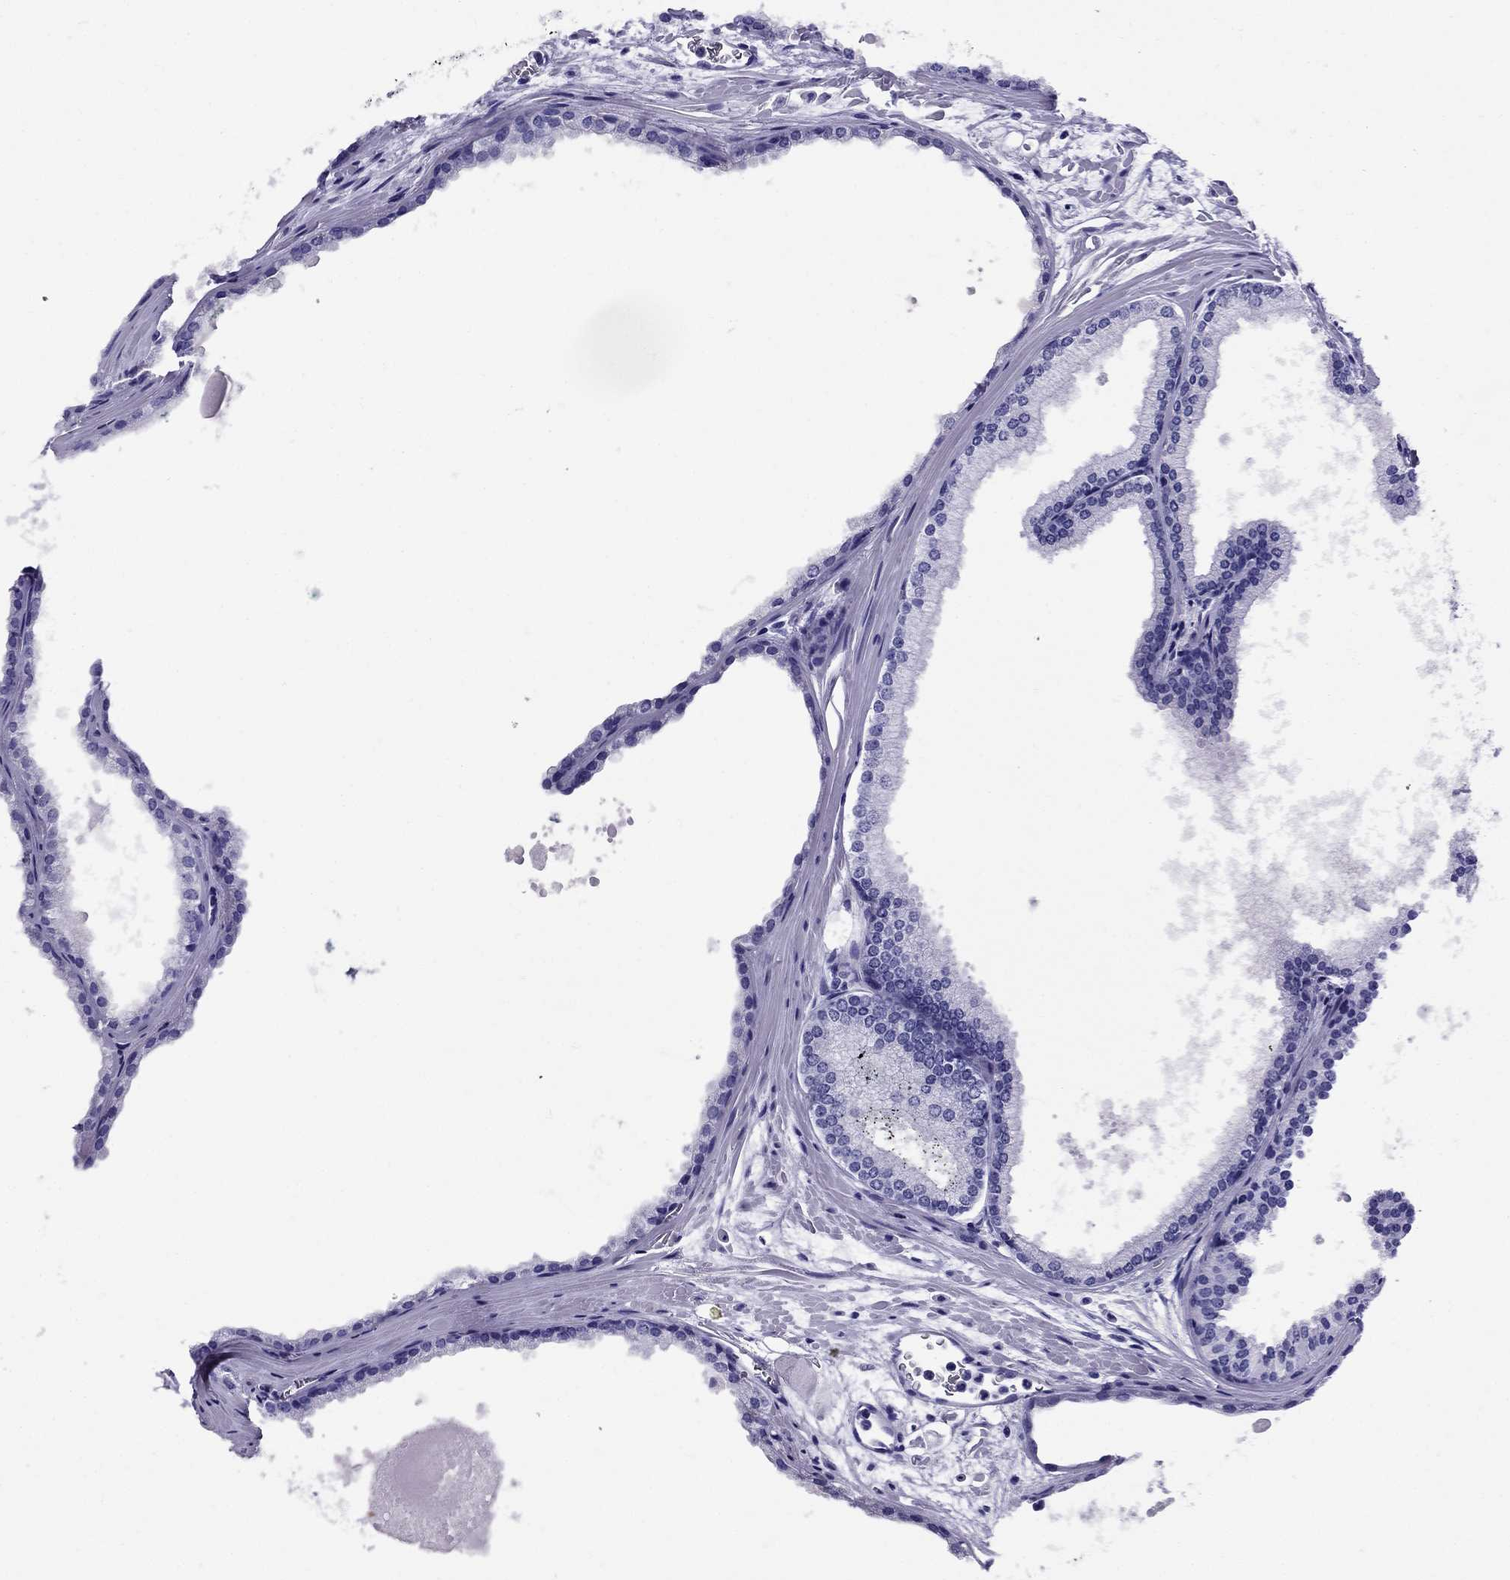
{"staining": {"intensity": "negative", "quantity": "none", "location": "none"}, "tissue": "prostate cancer", "cell_type": "Tumor cells", "image_type": "cancer", "snomed": [{"axis": "morphology", "description": "Adenocarcinoma, Low grade"}, {"axis": "topography", "description": "Prostate"}], "caption": "Immunohistochemistry of low-grade adenocarcinoma (prostate) exhibits no expression in tumor cells.", "gene": "AVPR1B", "patient": {"sex": "male", "age": 56}}